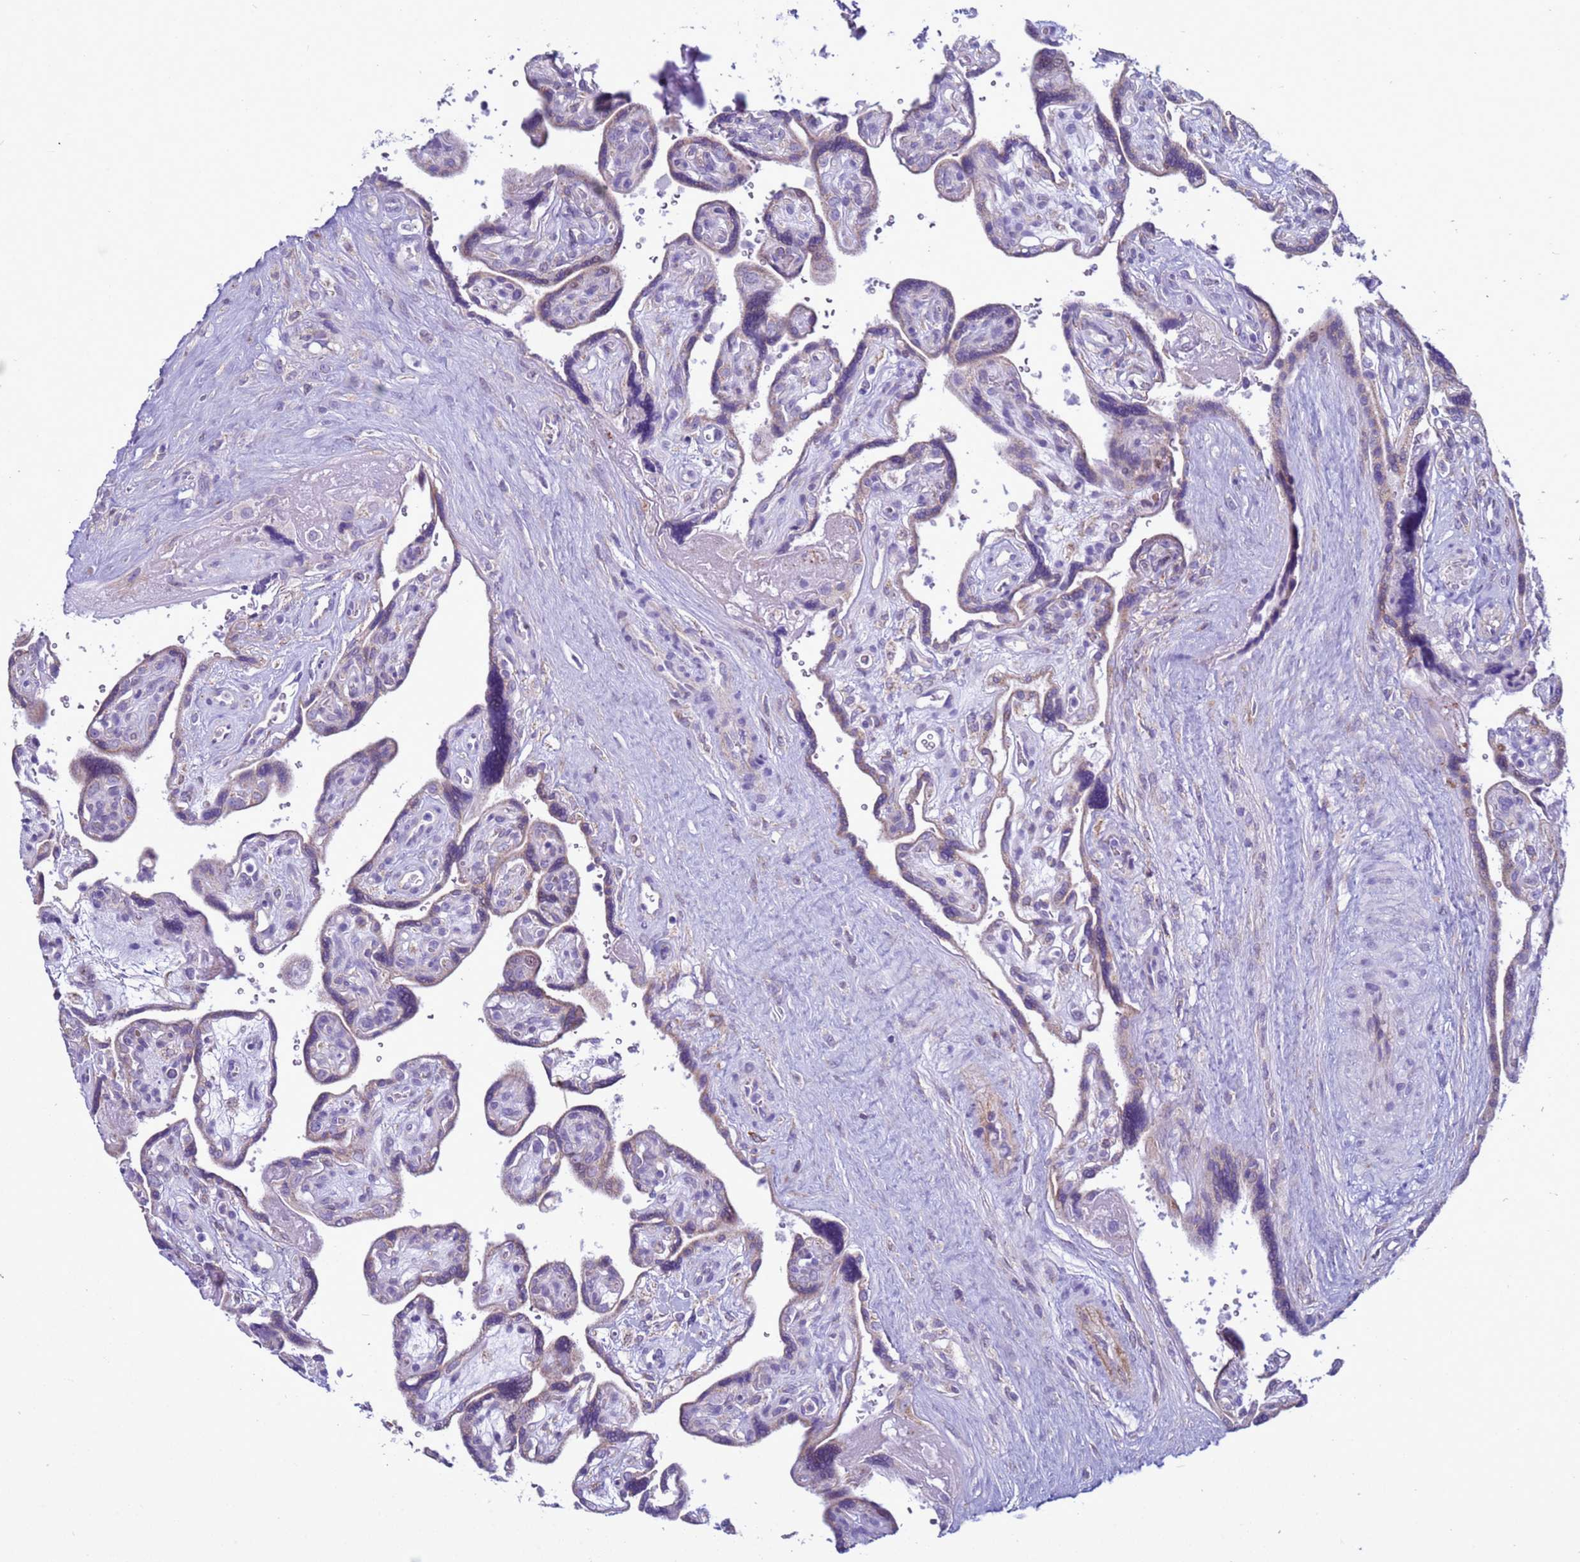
{"staining": {"intensity": "moderate", "quantity": "25%-75%", "location": "cytoplasmic/membranous"}, "tissue": "placenta", "cell_type": "Decidual cells", "image_type": "normal", "snomed": [{"axis": "morphology", "description": "Normal tissue, NOS"}, {"axis": "topography", "description": "Placenta"}], "caption": "Moderate cytoplasmic/membranous staining is appreciated in about 25%-75% of decidual cells in unremarkable placenta.", "gene": "ABHD17B", "patient": {"sex": "female", "age": 39}}